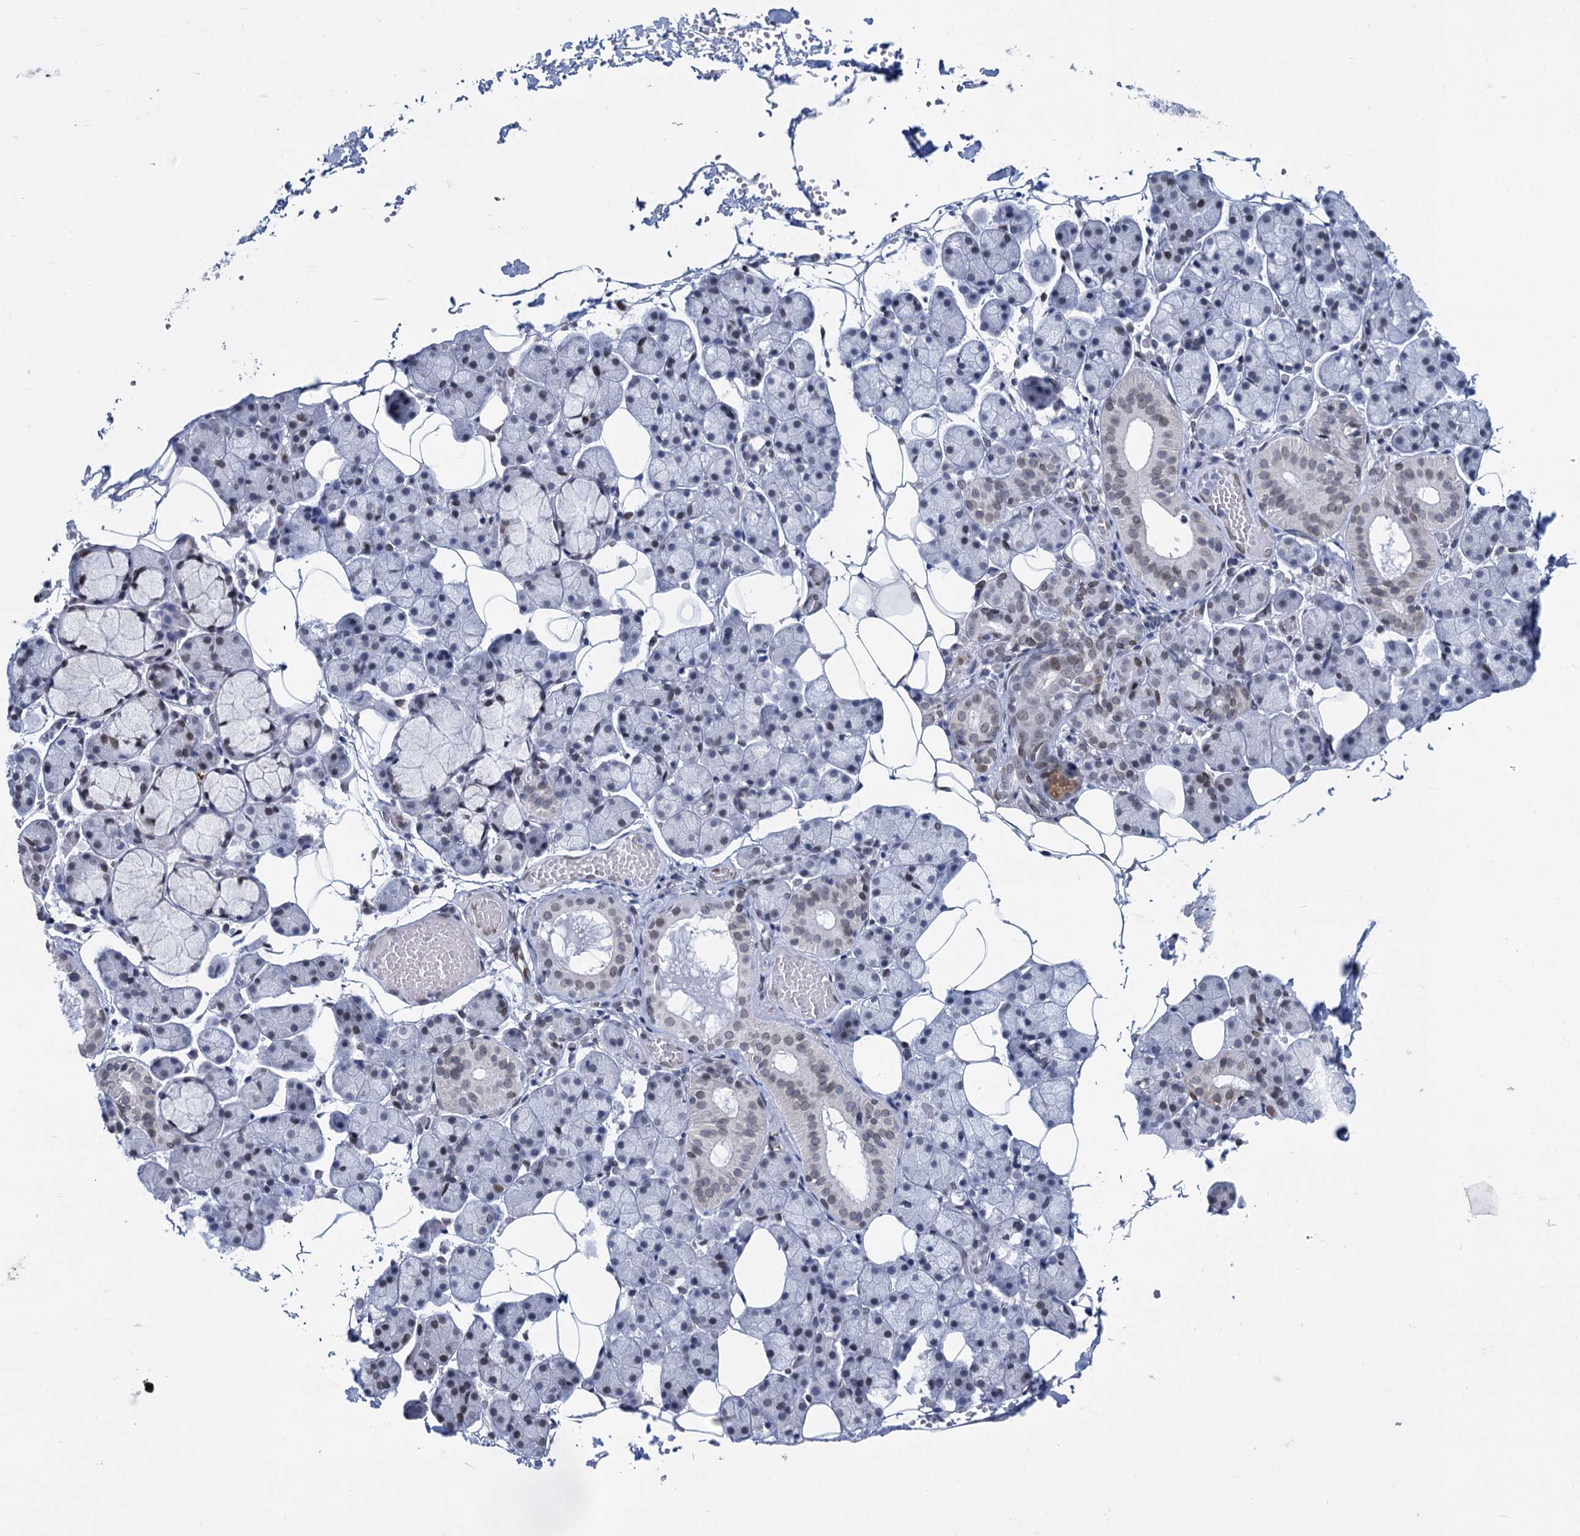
{"staining": {"intensity": "weak", "quantity": "25%-75%", "location": "nuclear"}, "tissue": "salivary gland", "cell_type": "Glandular cells", "image_type": "normal", "snomed": [{"axis": "morphology", "description": "Normal tissue, NOS"}, {"axis": "topography", "description": "Salivary gland"}], "caption": "Immunohistochemistry (DAB) staining of benign human salivary gland demonstrates weak nuclear protein staining in about 25%-75% of glandular cells.", "gene": "PRSS35", "patient": {"sex": "female", "age": 33}}